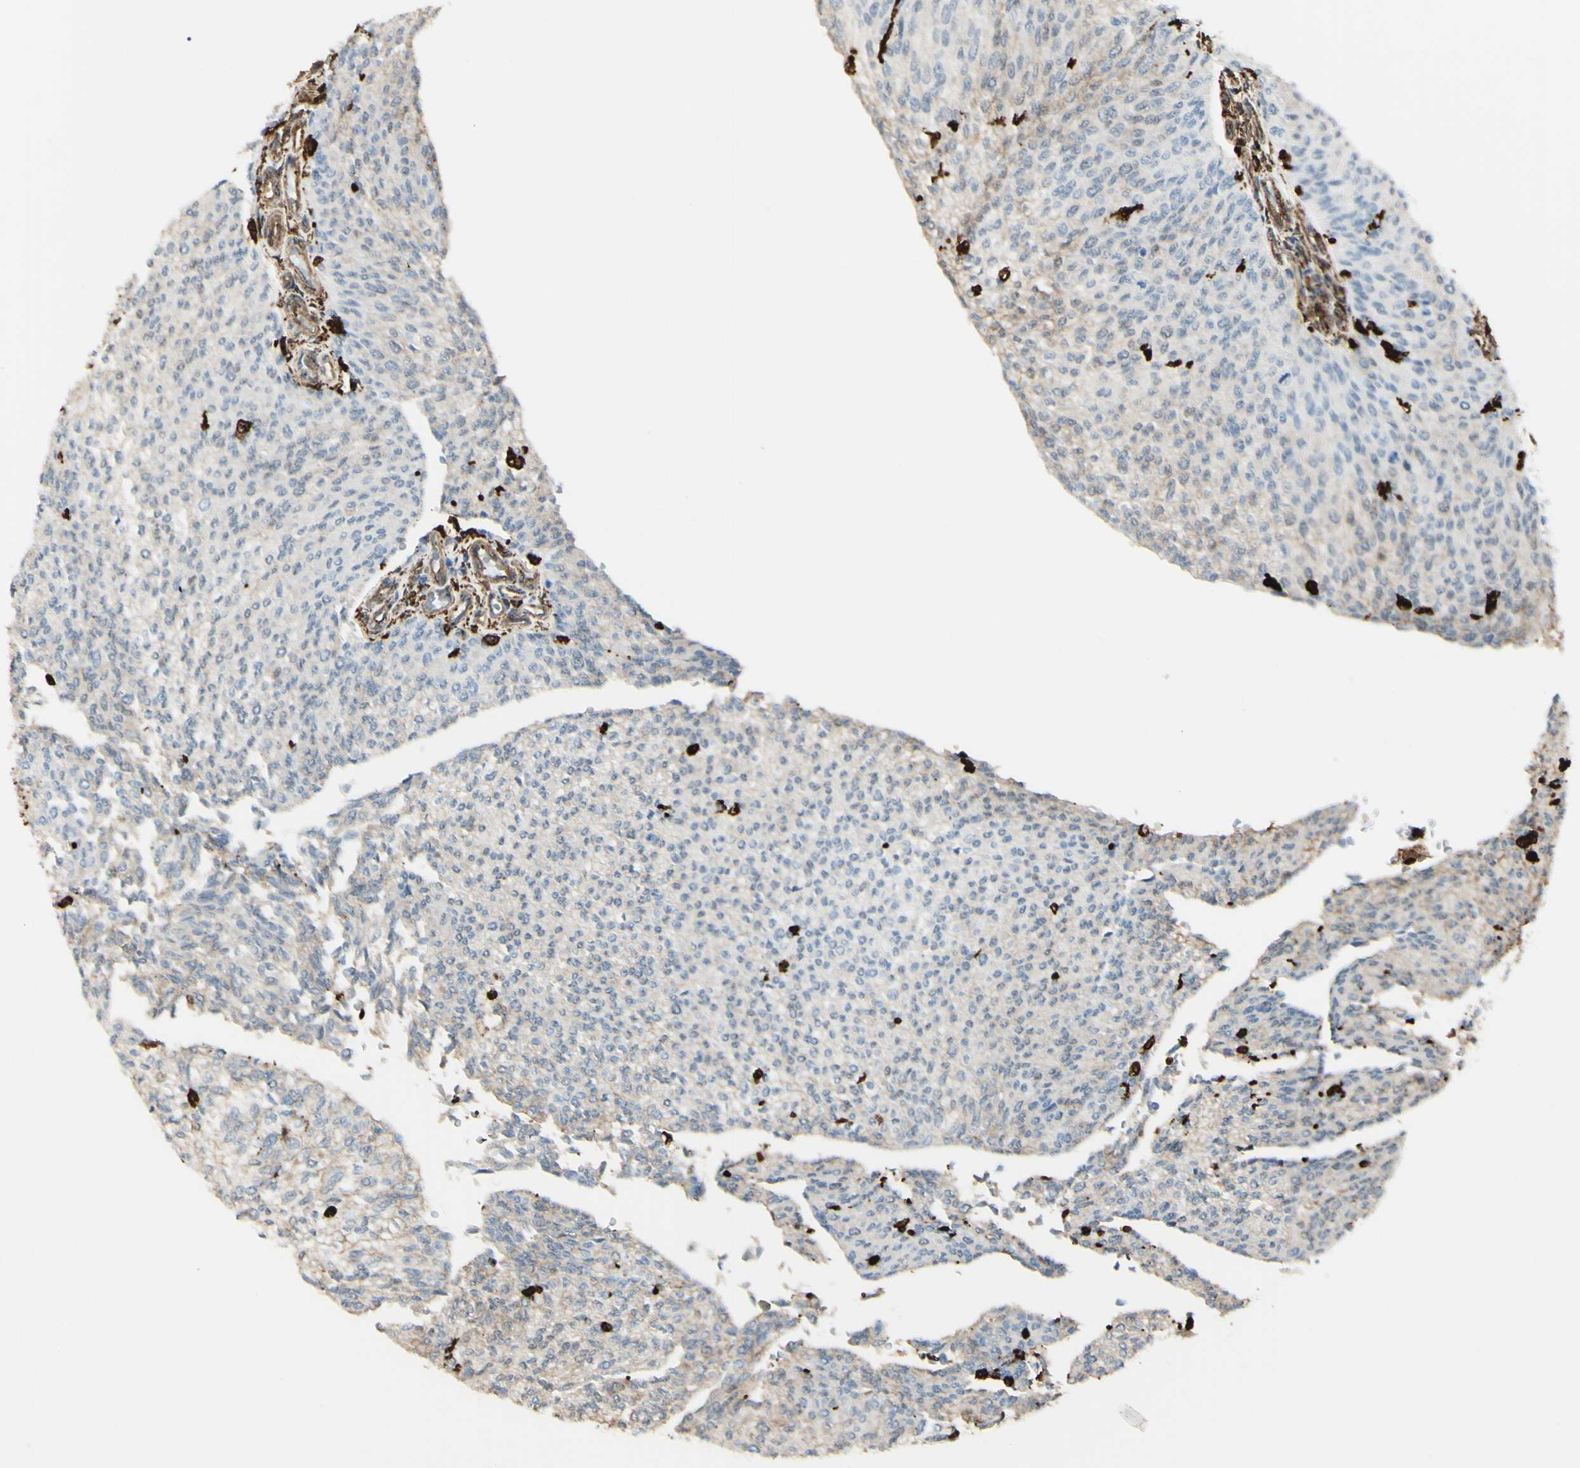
{"staining": {"intensity": "negative", "quantity": "none", "location": "none"}, "tissue": "urothelial cancer", "cell_type": "Tumor cells", "image_type": "cancer", "snomed": [{"axis": "morphology", "description": "Urothelial carcinoma, Low grade"}, {"axis": "topography", "description": "Urinary bladder"}], "caption": "Urothelial carcinoma (low-grade) was stained to show a protein in brown. There is no significant positivity in tumor cells. (Stains: DAB (3,3'-diaminobenzidine) immunohistochemistry (IHC) with hematoxylin counter stain, Microscopy: brightfield microscopy at high magnification).", "gene": "GSN", "patient": {"sex": "female", "age": 79}}